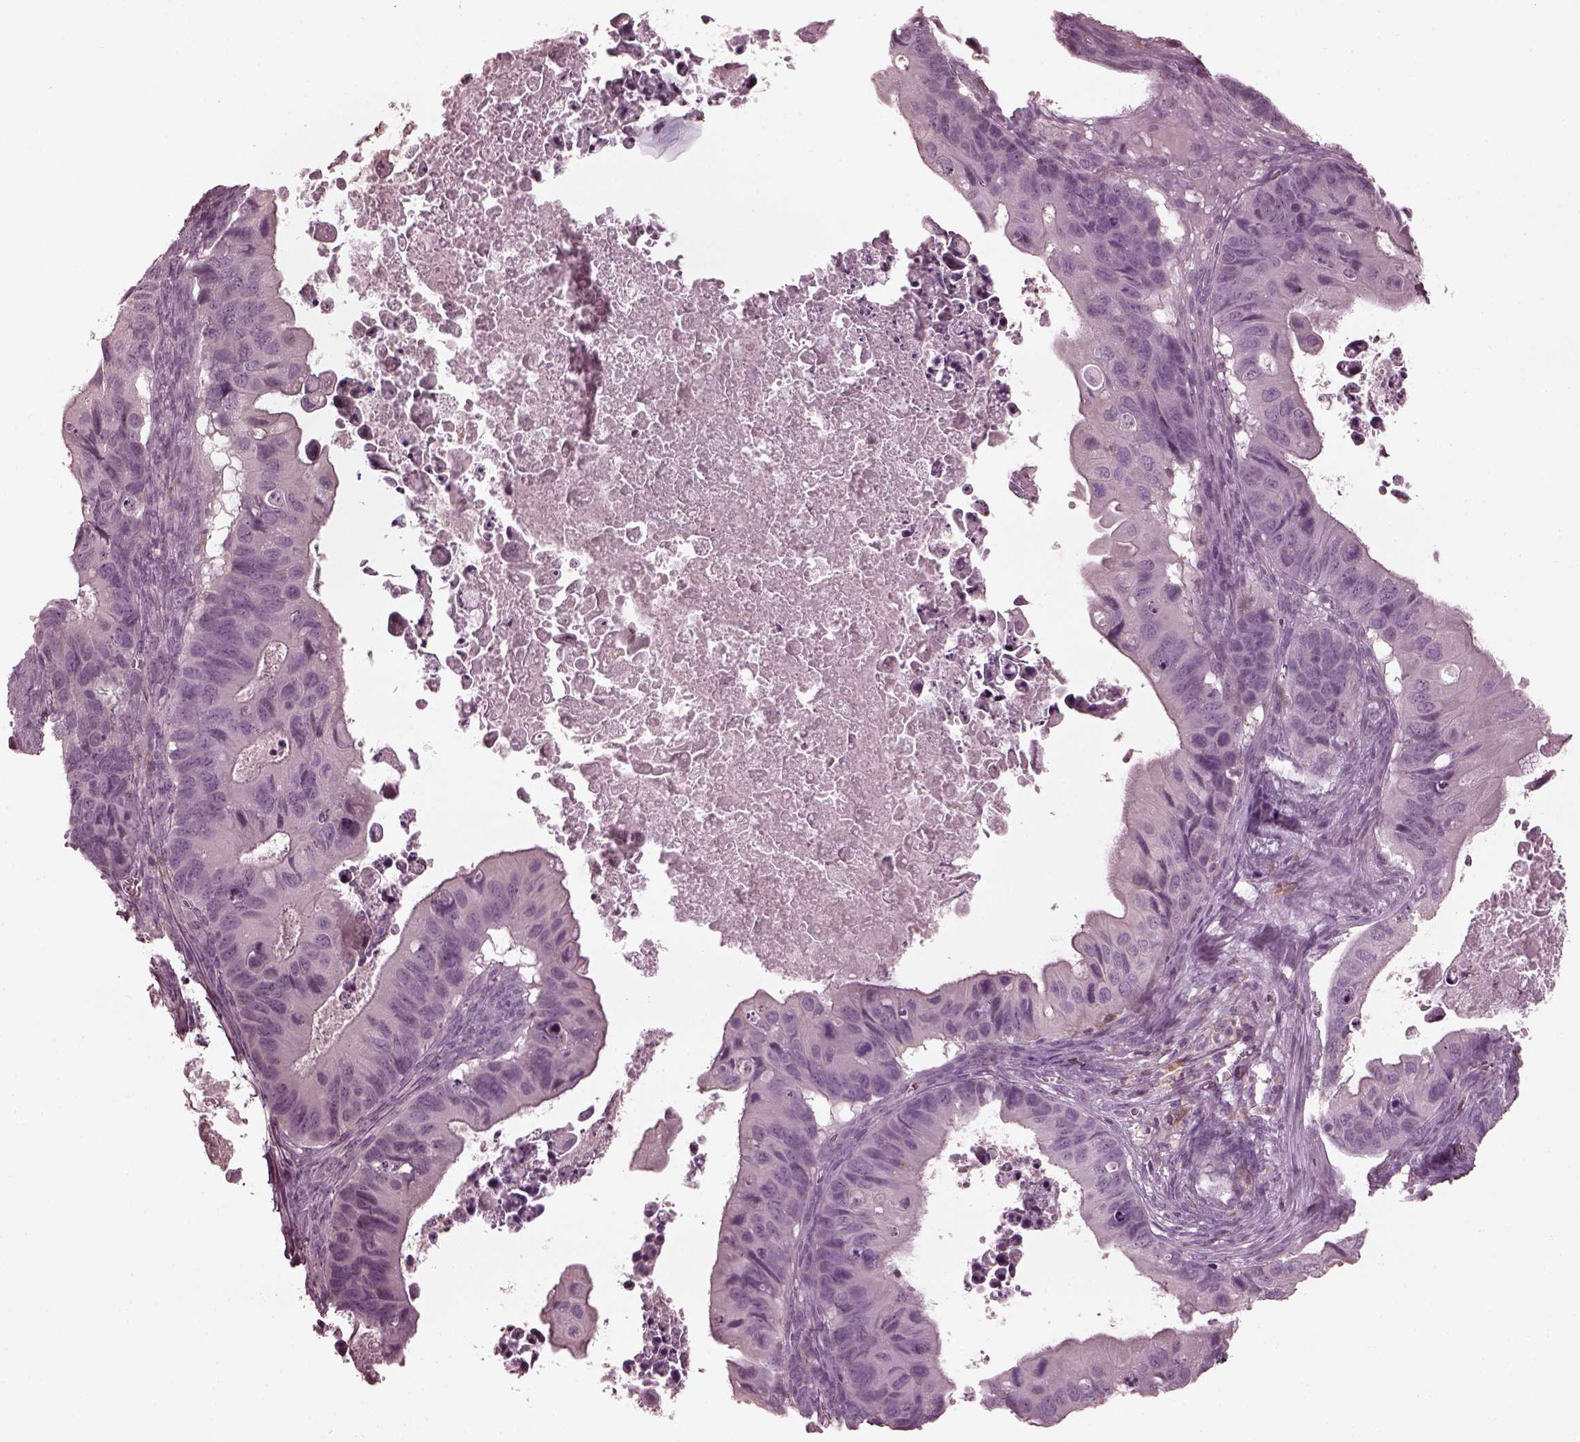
{"staining": {"intensity": "negative", "quantity": "none", "location": "none"}, "tissue": "ovarian cancer", "cell_type": "Tumor cells", "image_type": "cancer", "snomed": [{"axis": "morphology", "description": "Cystadenocarcinoma, mucinous, NOS"}, {"axis": "topography", "description": "Ovary"}], "caption": "Histopathology image shows no protein staining in tumor cells of ovarian cancer (mucinous cystadenocarcinoma) tissue.", "gene": "PSTPIP2", "patient": {"sex": "female", "age": 64}}